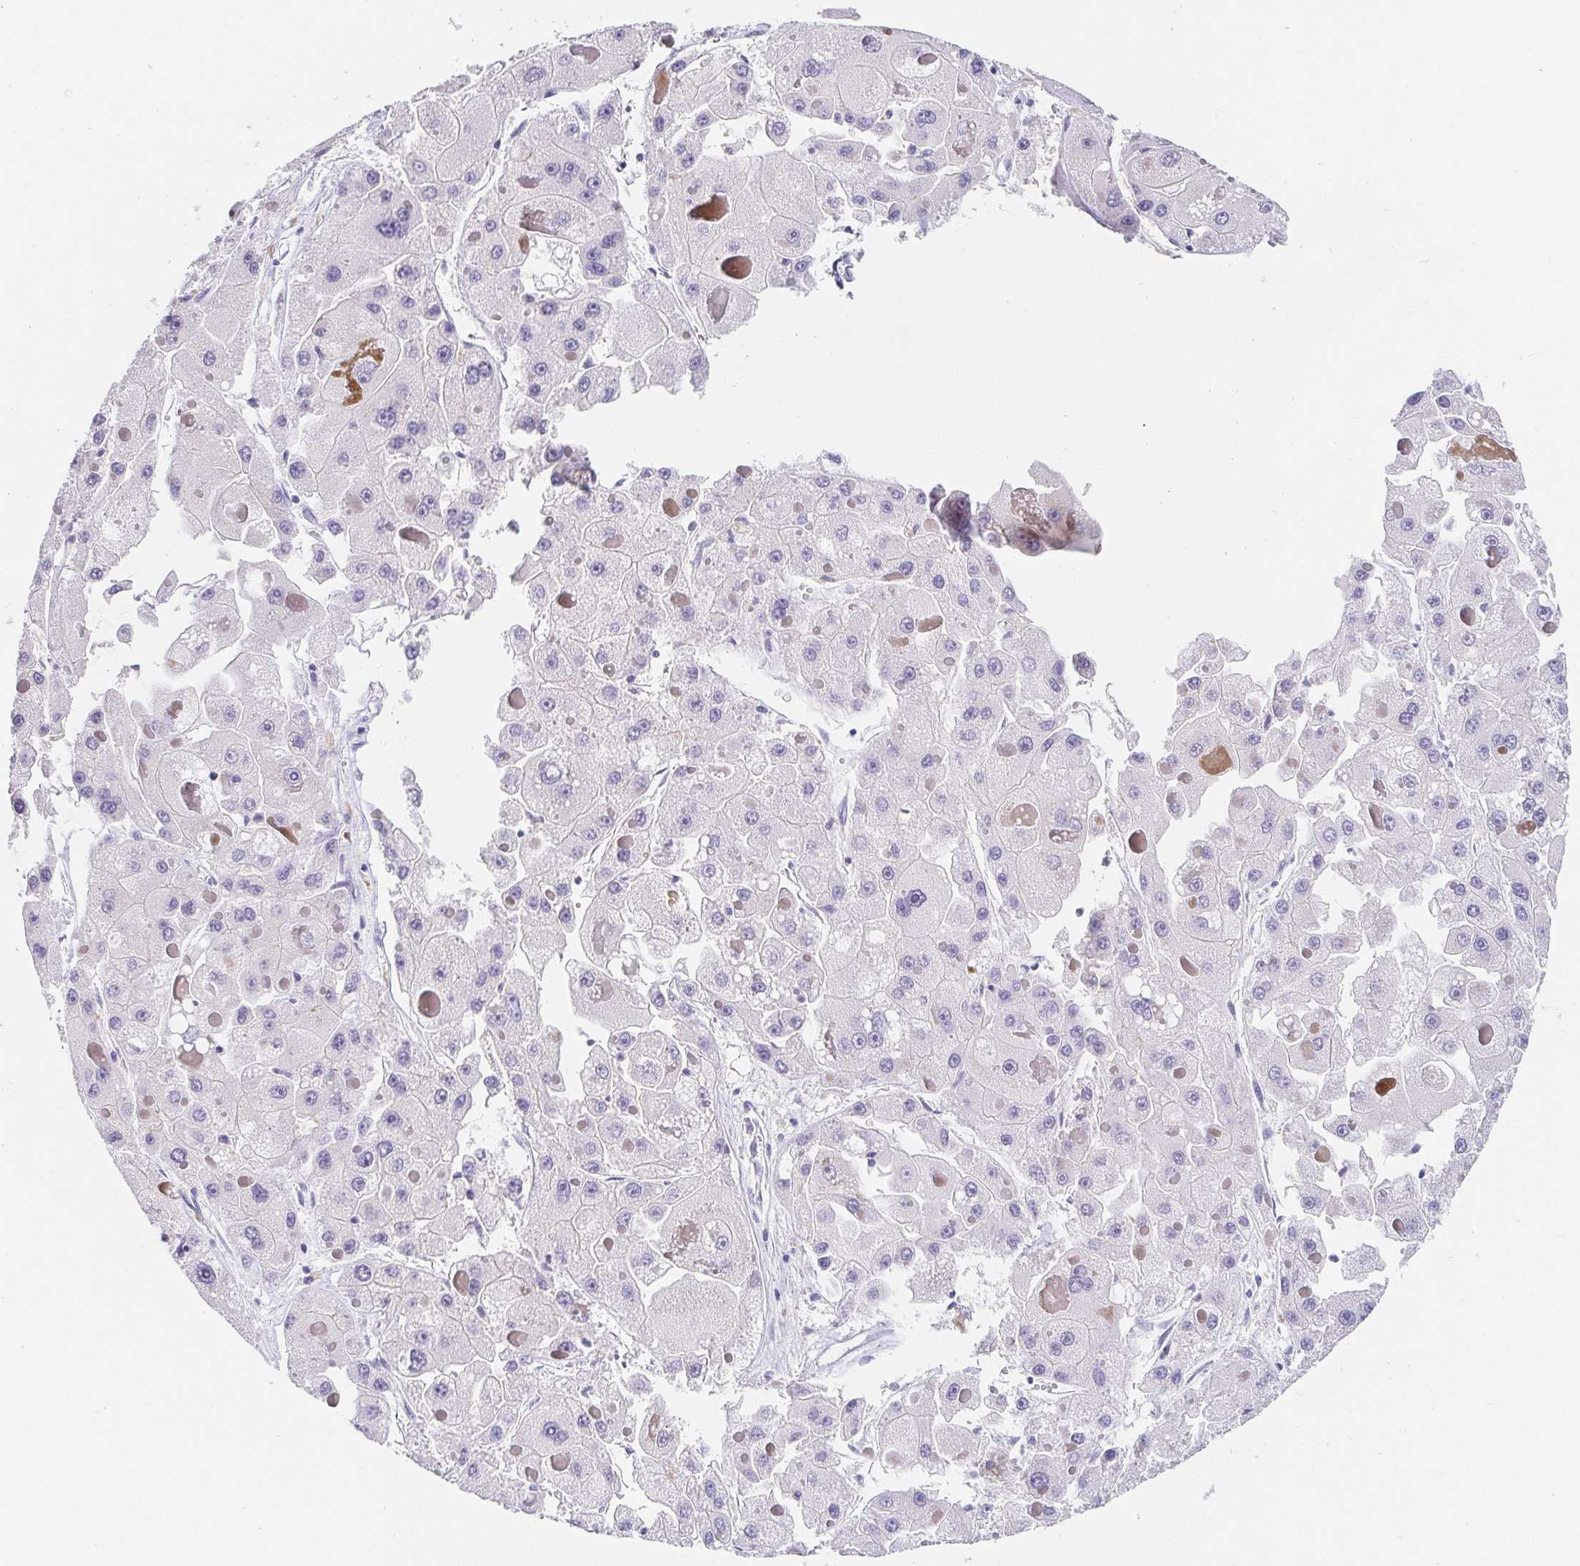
{"staining": {"intensity": "negative", "quantity": "none", "location": "none"}, "tissue": "liver cancer", "cell_type": "Tumor cells", "image_type": "cancer", "snomed": [{"axis": "morphology", "description": "Carcinoma, Hepatocellular, NOS"}, {"axis": "topography", "description": "Liver"}], "caption": "Tumor cells show no significant protein expression in liver hepatocellular carcinoma.", "gene": "PDX1", "patient": {"sex": "female", "age": 73}}